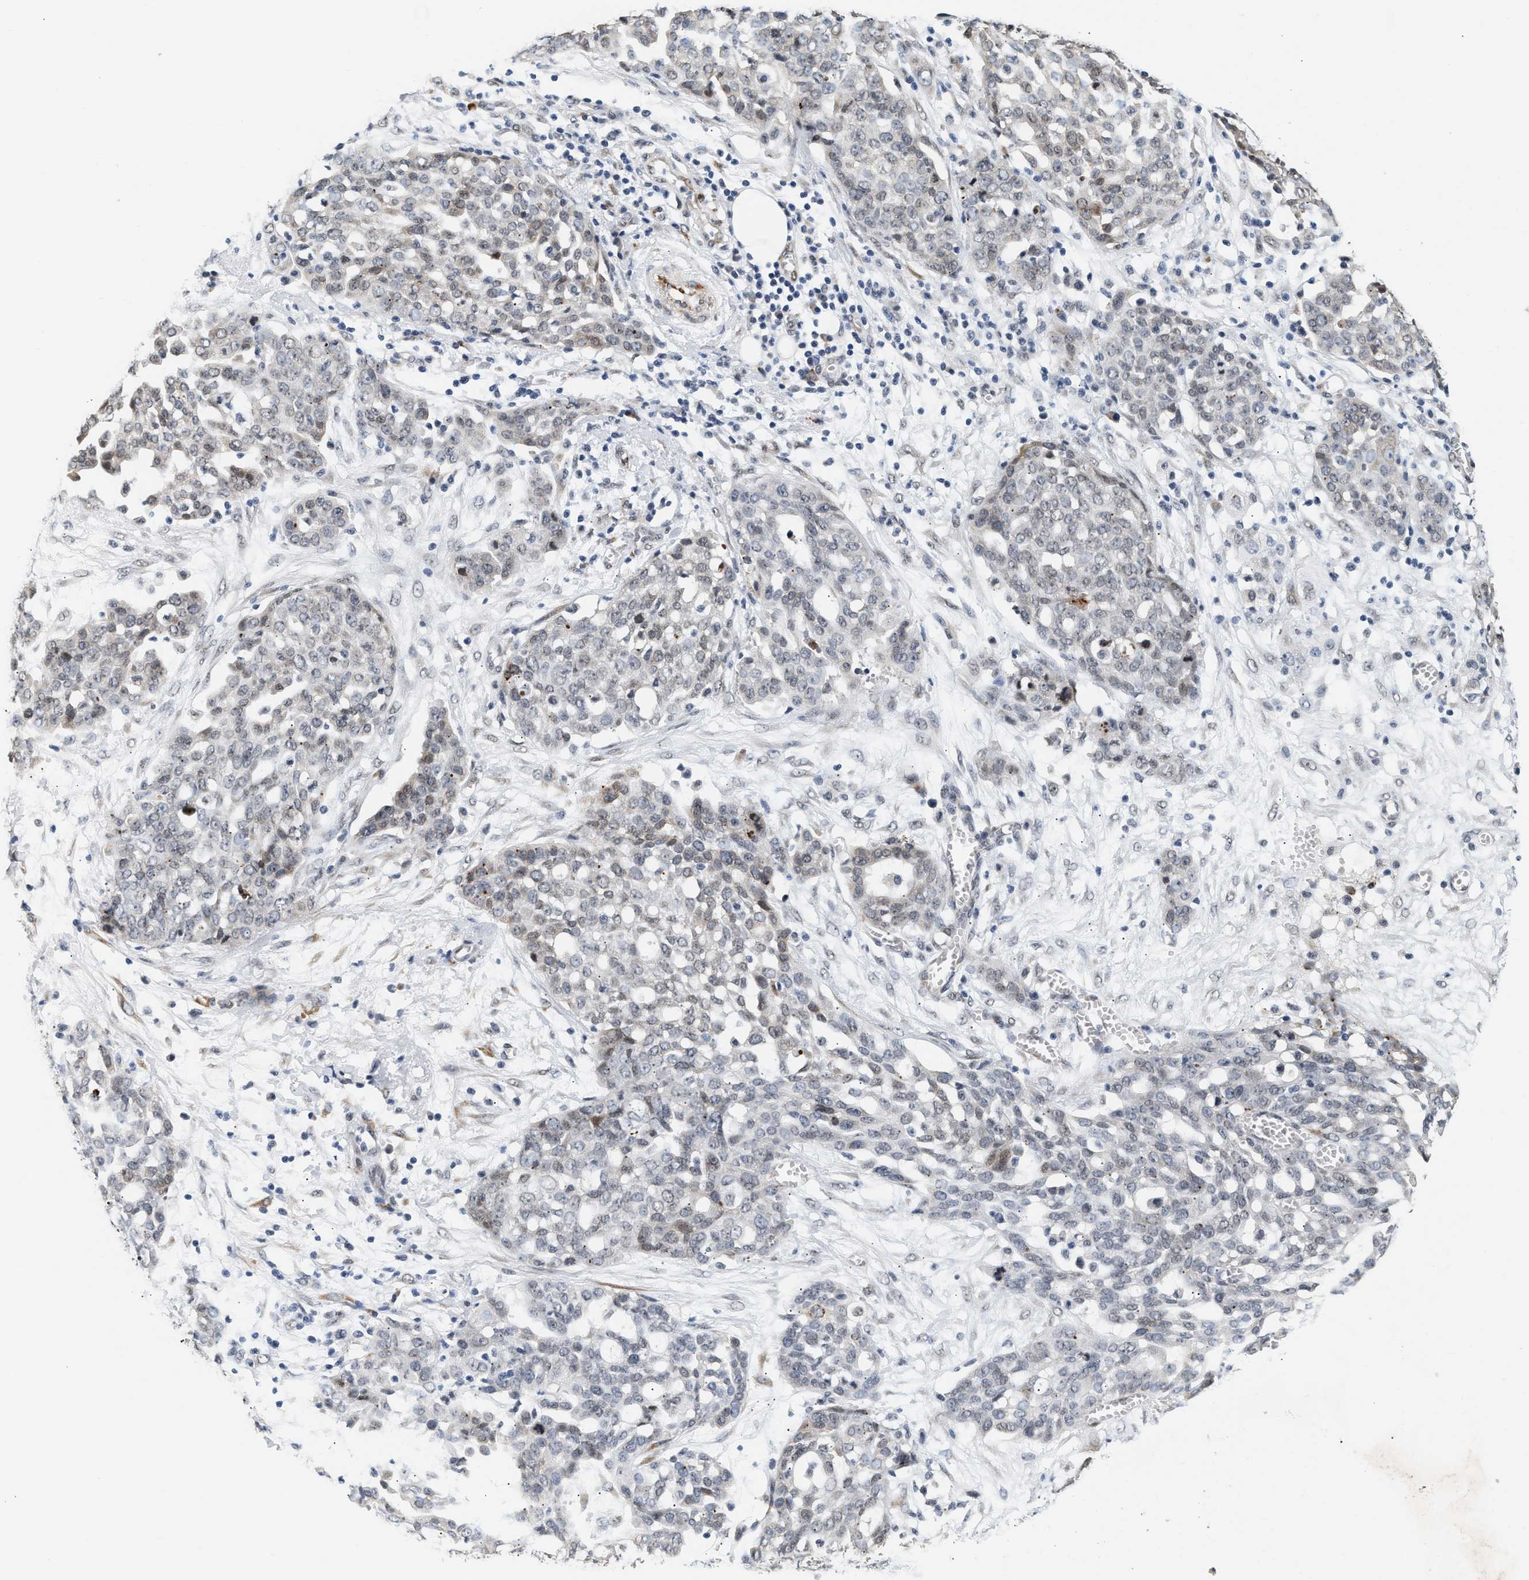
{"staining": {"intensity": "weak", "quantity": "<25%", "location": "nuclear"}, "tissue": "ovarian cancer", "cell_type": "Tumor cells", "image_type": "cancer", "snomed": [{"axis": "morphology", "description": "Cystadenocarcinoma, serous, NOS"}, {"axis": "topography", "description": "Soft tissue"}, {"axis": "topography", "description": "Ovary"}], "caption": "High magnification brightfield microscopy of ovarian serous cystadenocarcinoma stained with DAB (brown) and counterstained with hematoxylin (blue): tumor cells show no significant expression.", "gene": "THOC1", "patient": {"sex": "female", "age": 57}}